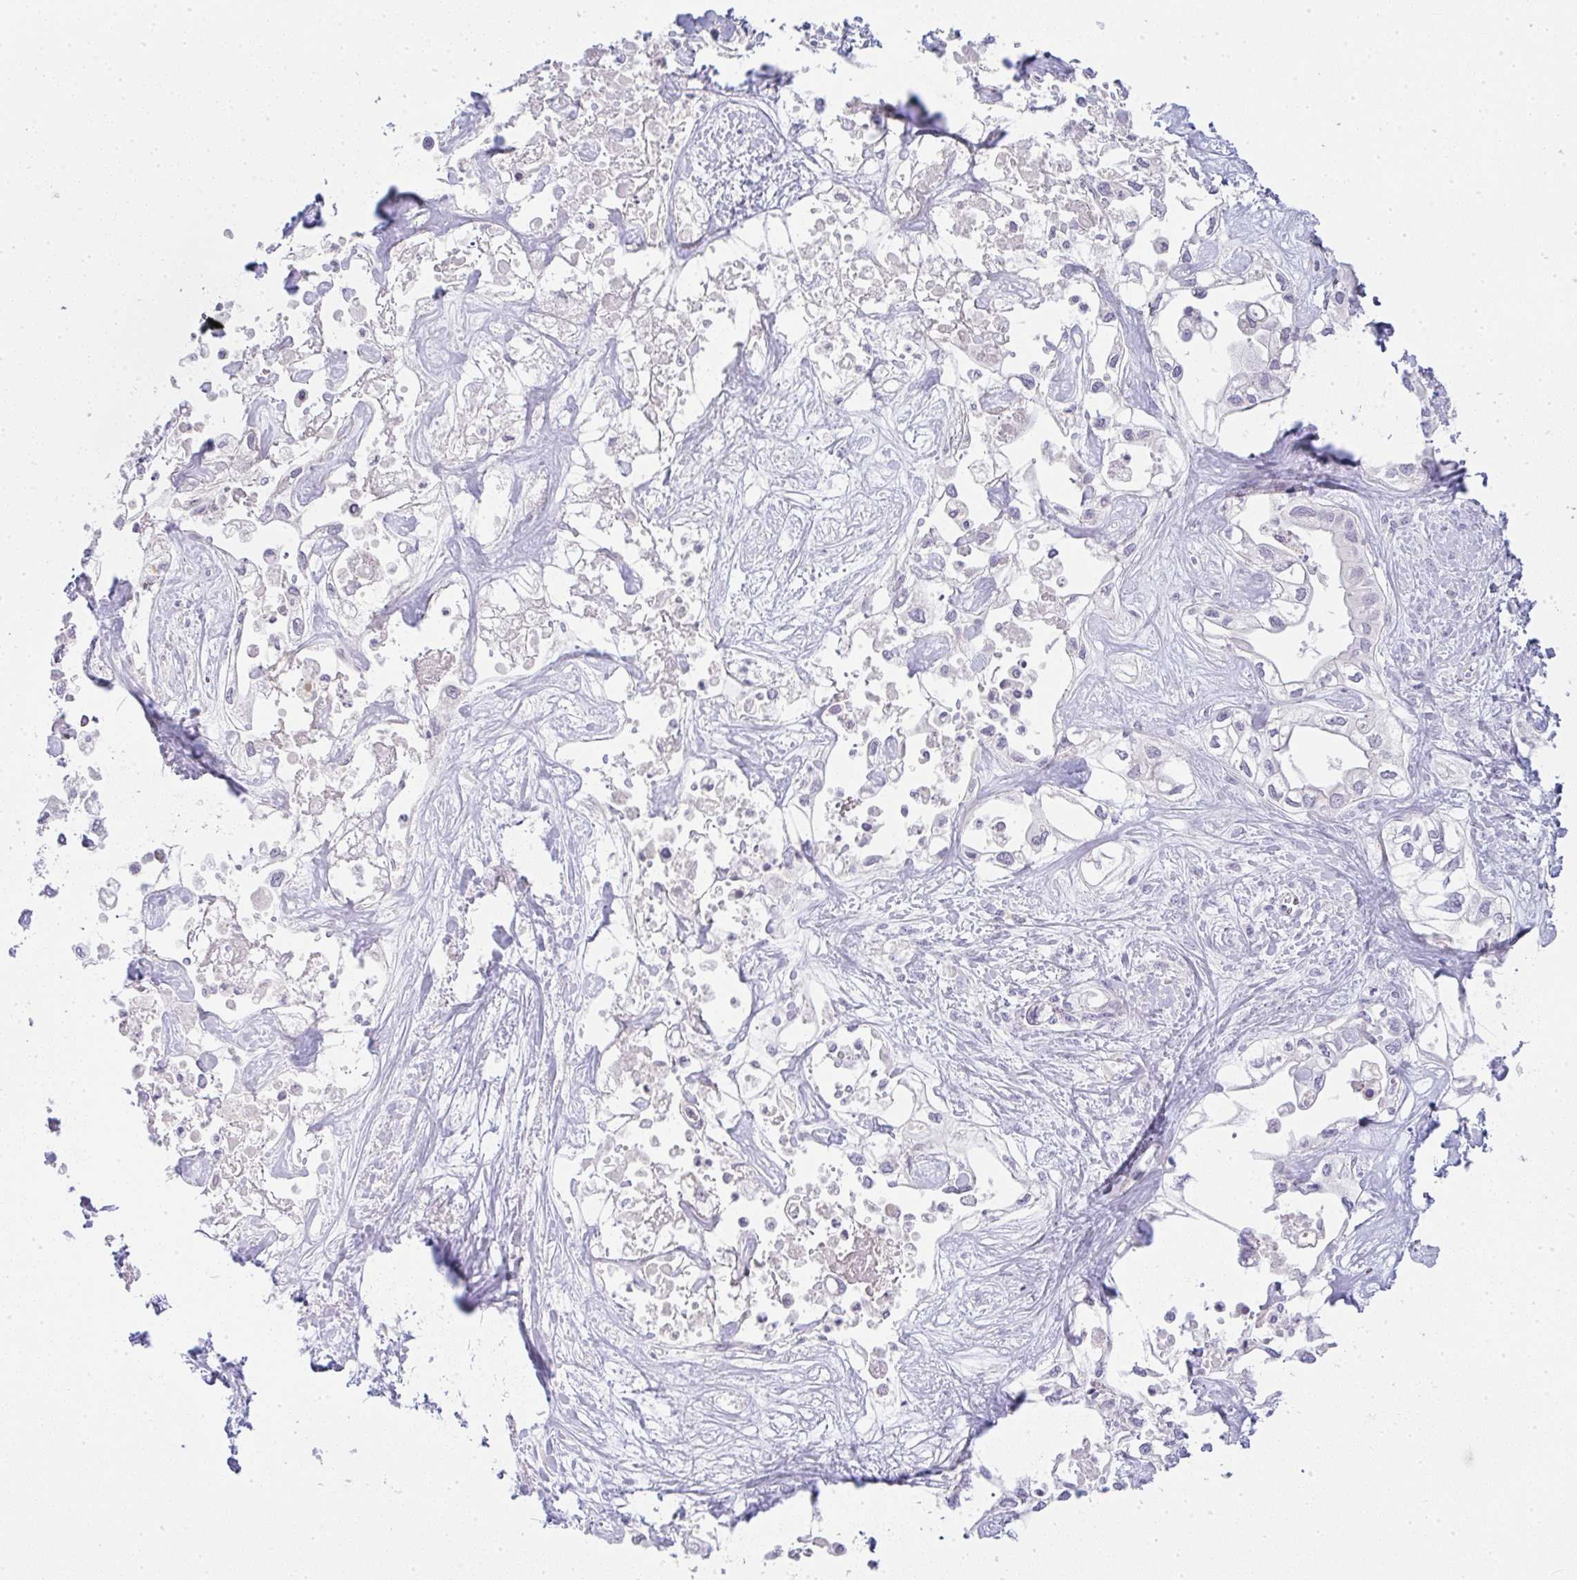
{"staining": {"intensity": "negative", "quantity": "none", "location": "none"}, "tissue": "liver cancer", "cell_type": "Tumor cells", "image_type": "cancer", "snomed": [{"axis": "morphology", "description": "Cholangiocarcinoma"}, {"axis": "topography", "description": "Liver"}], "caption": "The photomicrograph displays no staining of tumor cells in liver cholangiocarcinoma.", "gene": "LPAR4", "patient": {"sex": "female", "age": 64}}